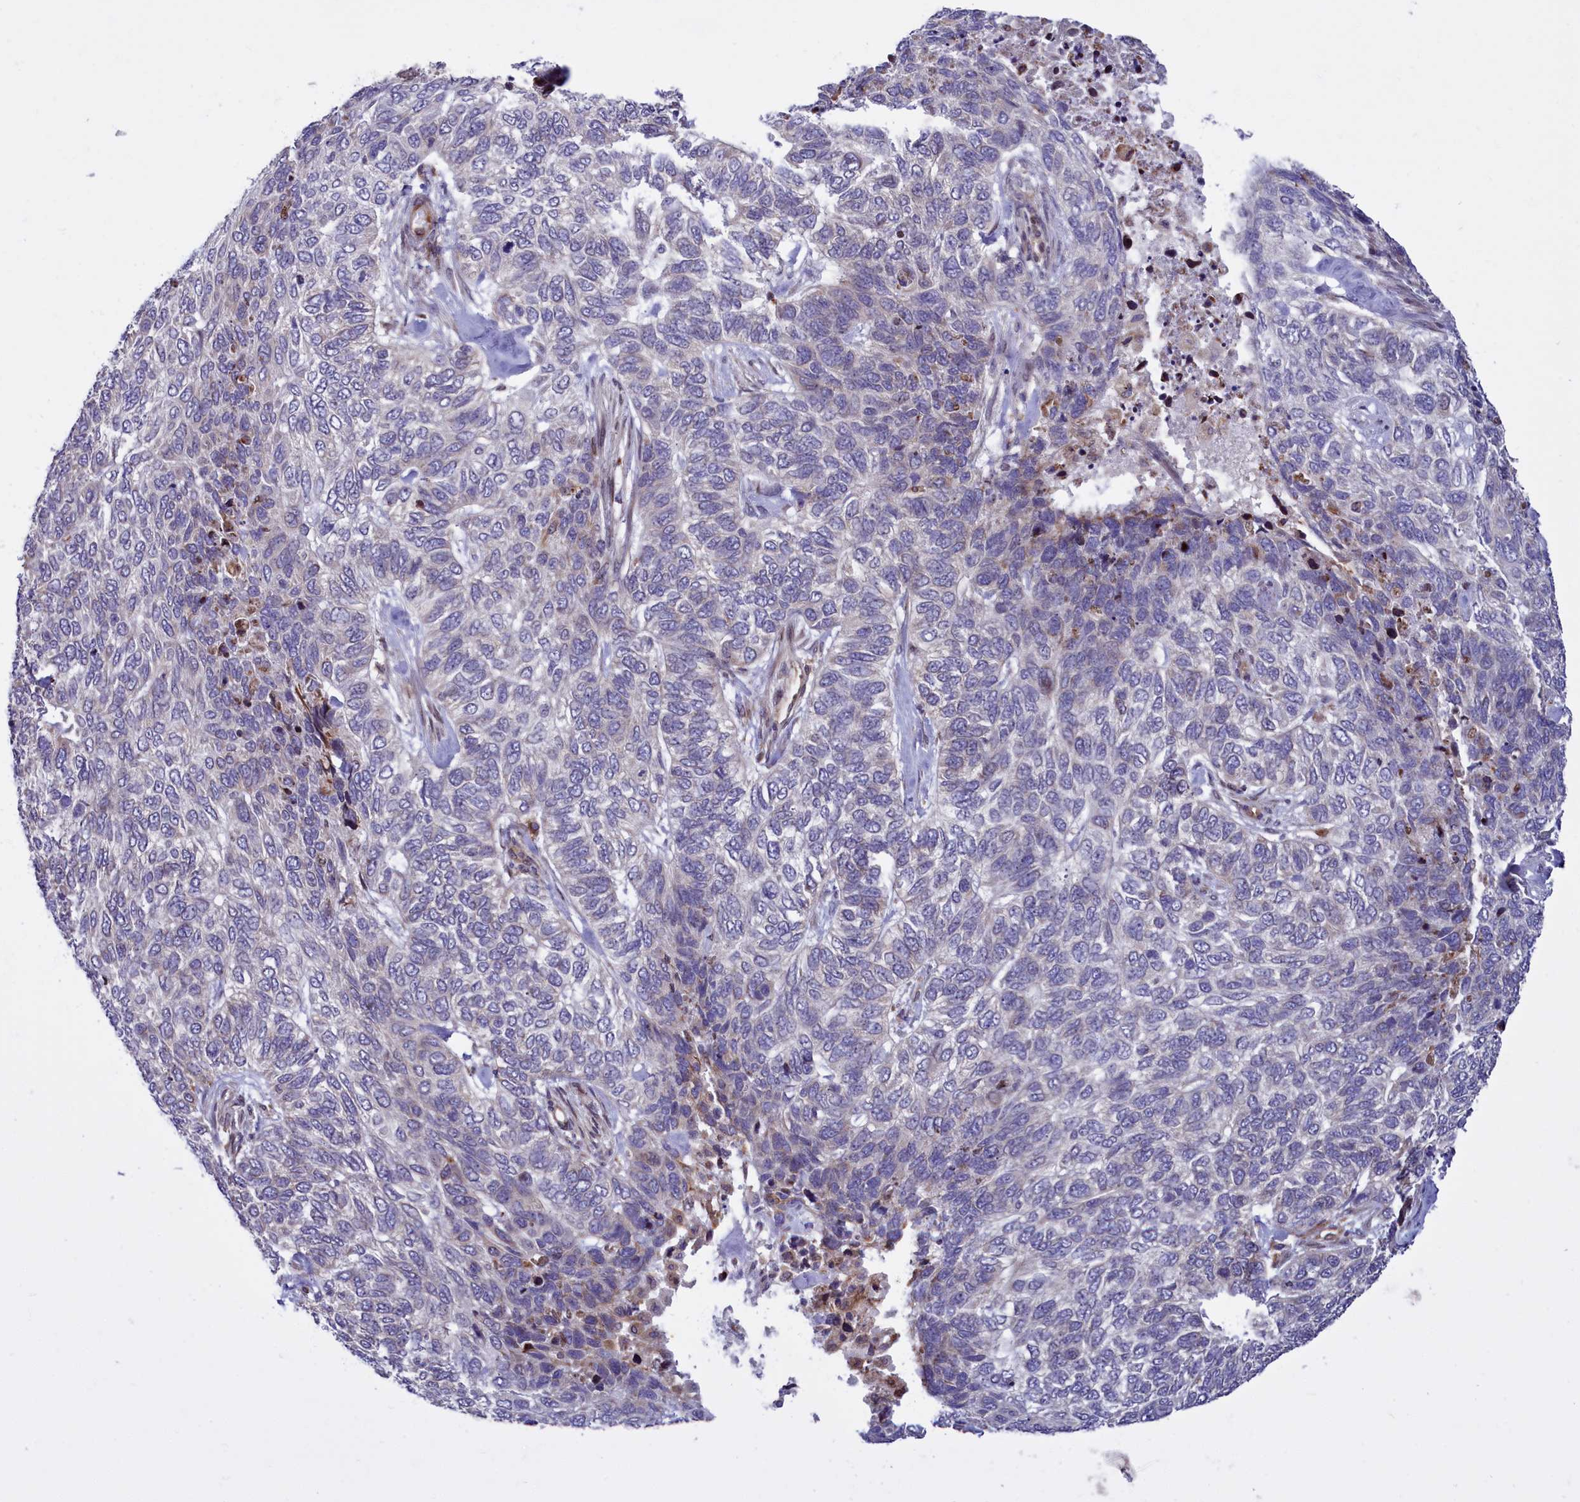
{"staining": {"intensity": "negative", "quantity": "none", "location": "none"}, "tissue": "skin cancer", "cell_type": "Tumor cells", "image_type": "cancer", "snomed": [{"axis": "morphology", "description": "Basal cell carcinoma"}, {"axis": "topography", "description": "Skin"}], "caption": "A photomicrograph of human basal cell carcinoma (skin) is negative for staining in tumor cells.", "gene": "RAPGEF4", "patient": {"sex": "female", "age": 65}}